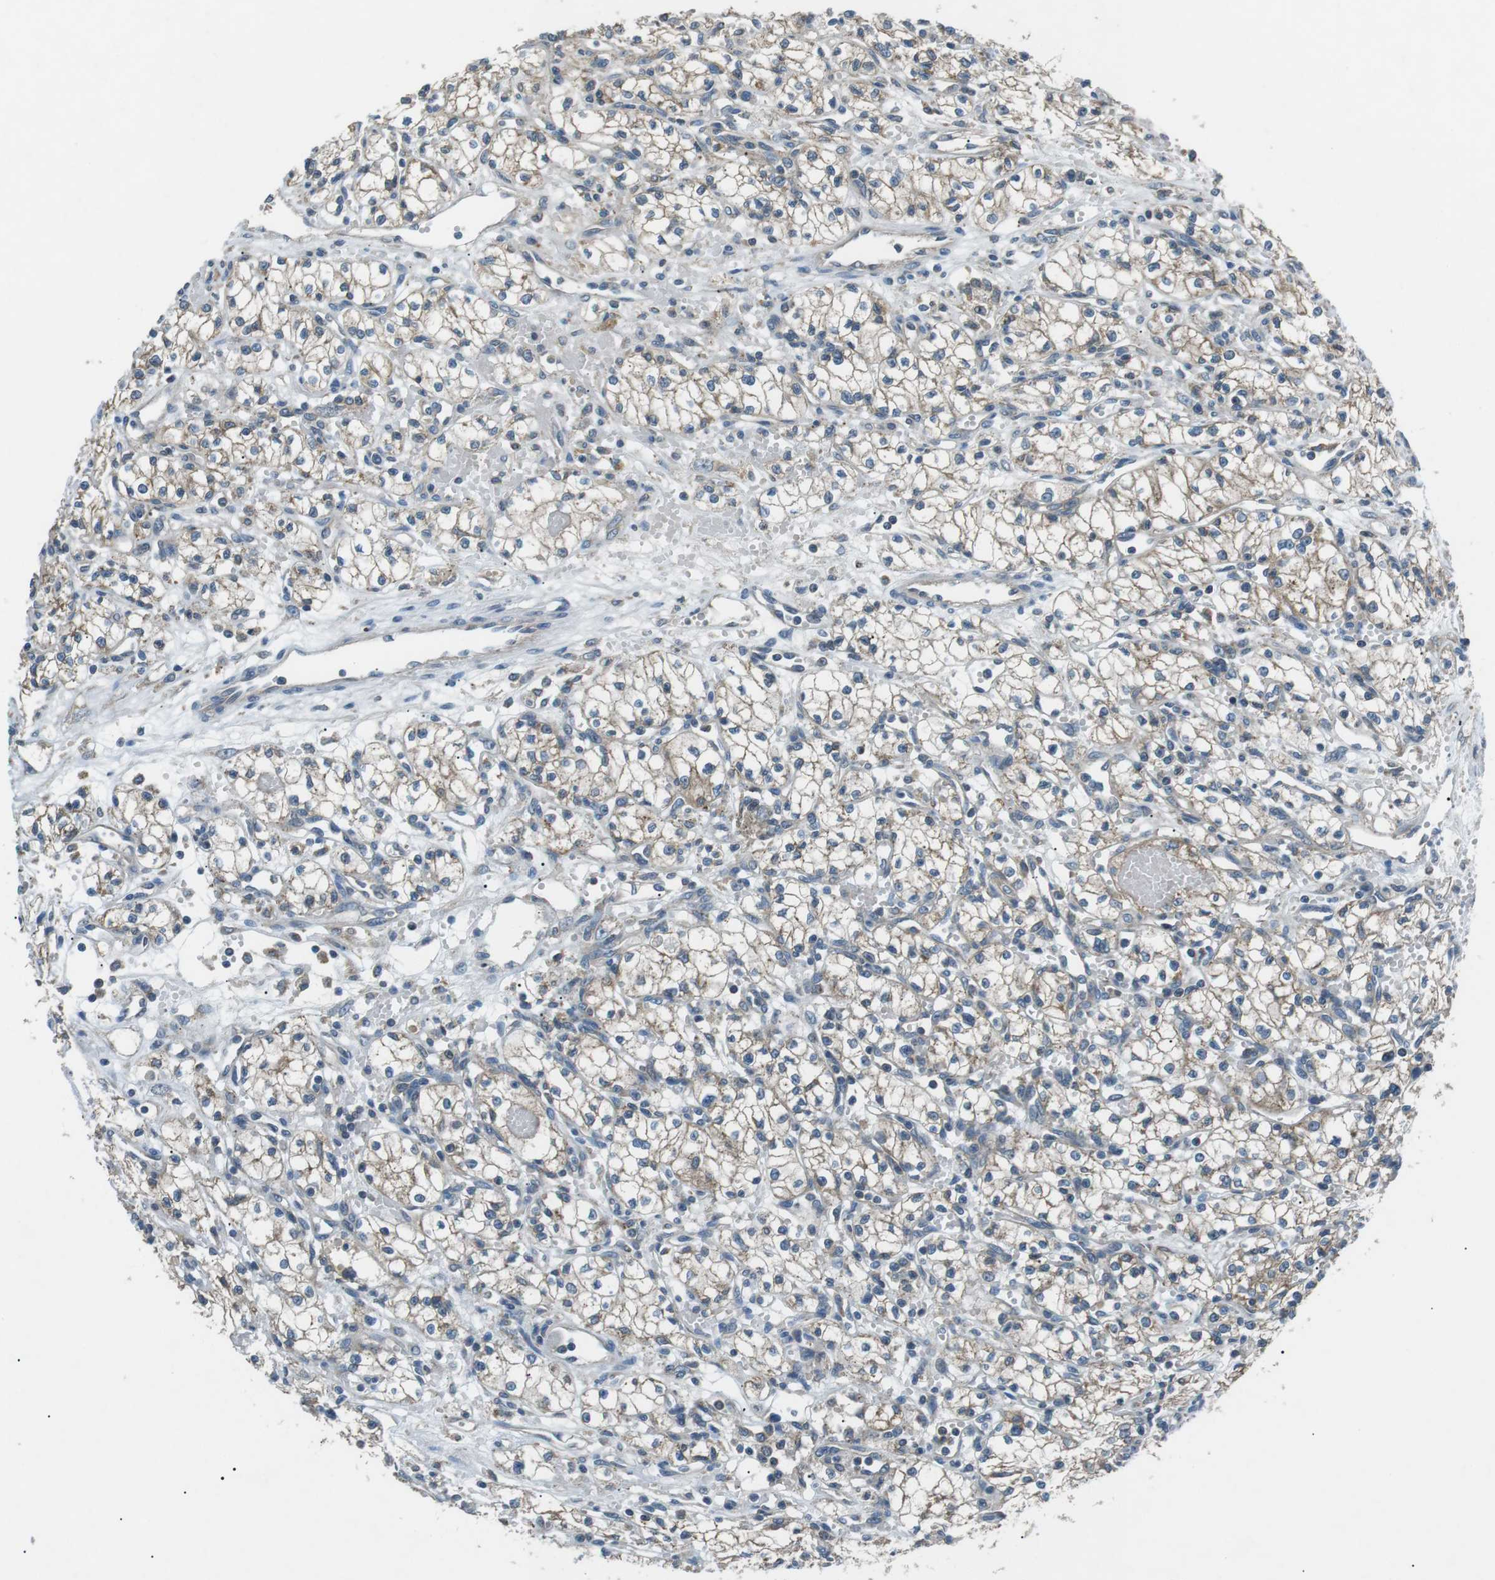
{"staining": {"intensity": "moderate", "quantity": ">75%", "location": "cytoplasmic/membranous"}, "tissue": "renal cancer", "cell_type": "Tumor cells", "image_type": "cancer", "snomed": [{"axis": "morphology", "description": "Normal tissue, NOS"}, {"axis": "morphology", "description": "Adenocarcinoma, NOS"}, {"axis": "topography", "description": "Kidney"}], "caption": "IHC of human renal cancer displays medium levels of moderate cytoplasmic/membranous staining in approximately >75% of tumor cells. (Stains: DAB (3,3'-diaminobenzidine) in brown, nuclei in blue, Microscopy: brightfield microscopy at high magnification).", "gene": "FAM3B", "patient": {"sex": "male", "age": 59}}